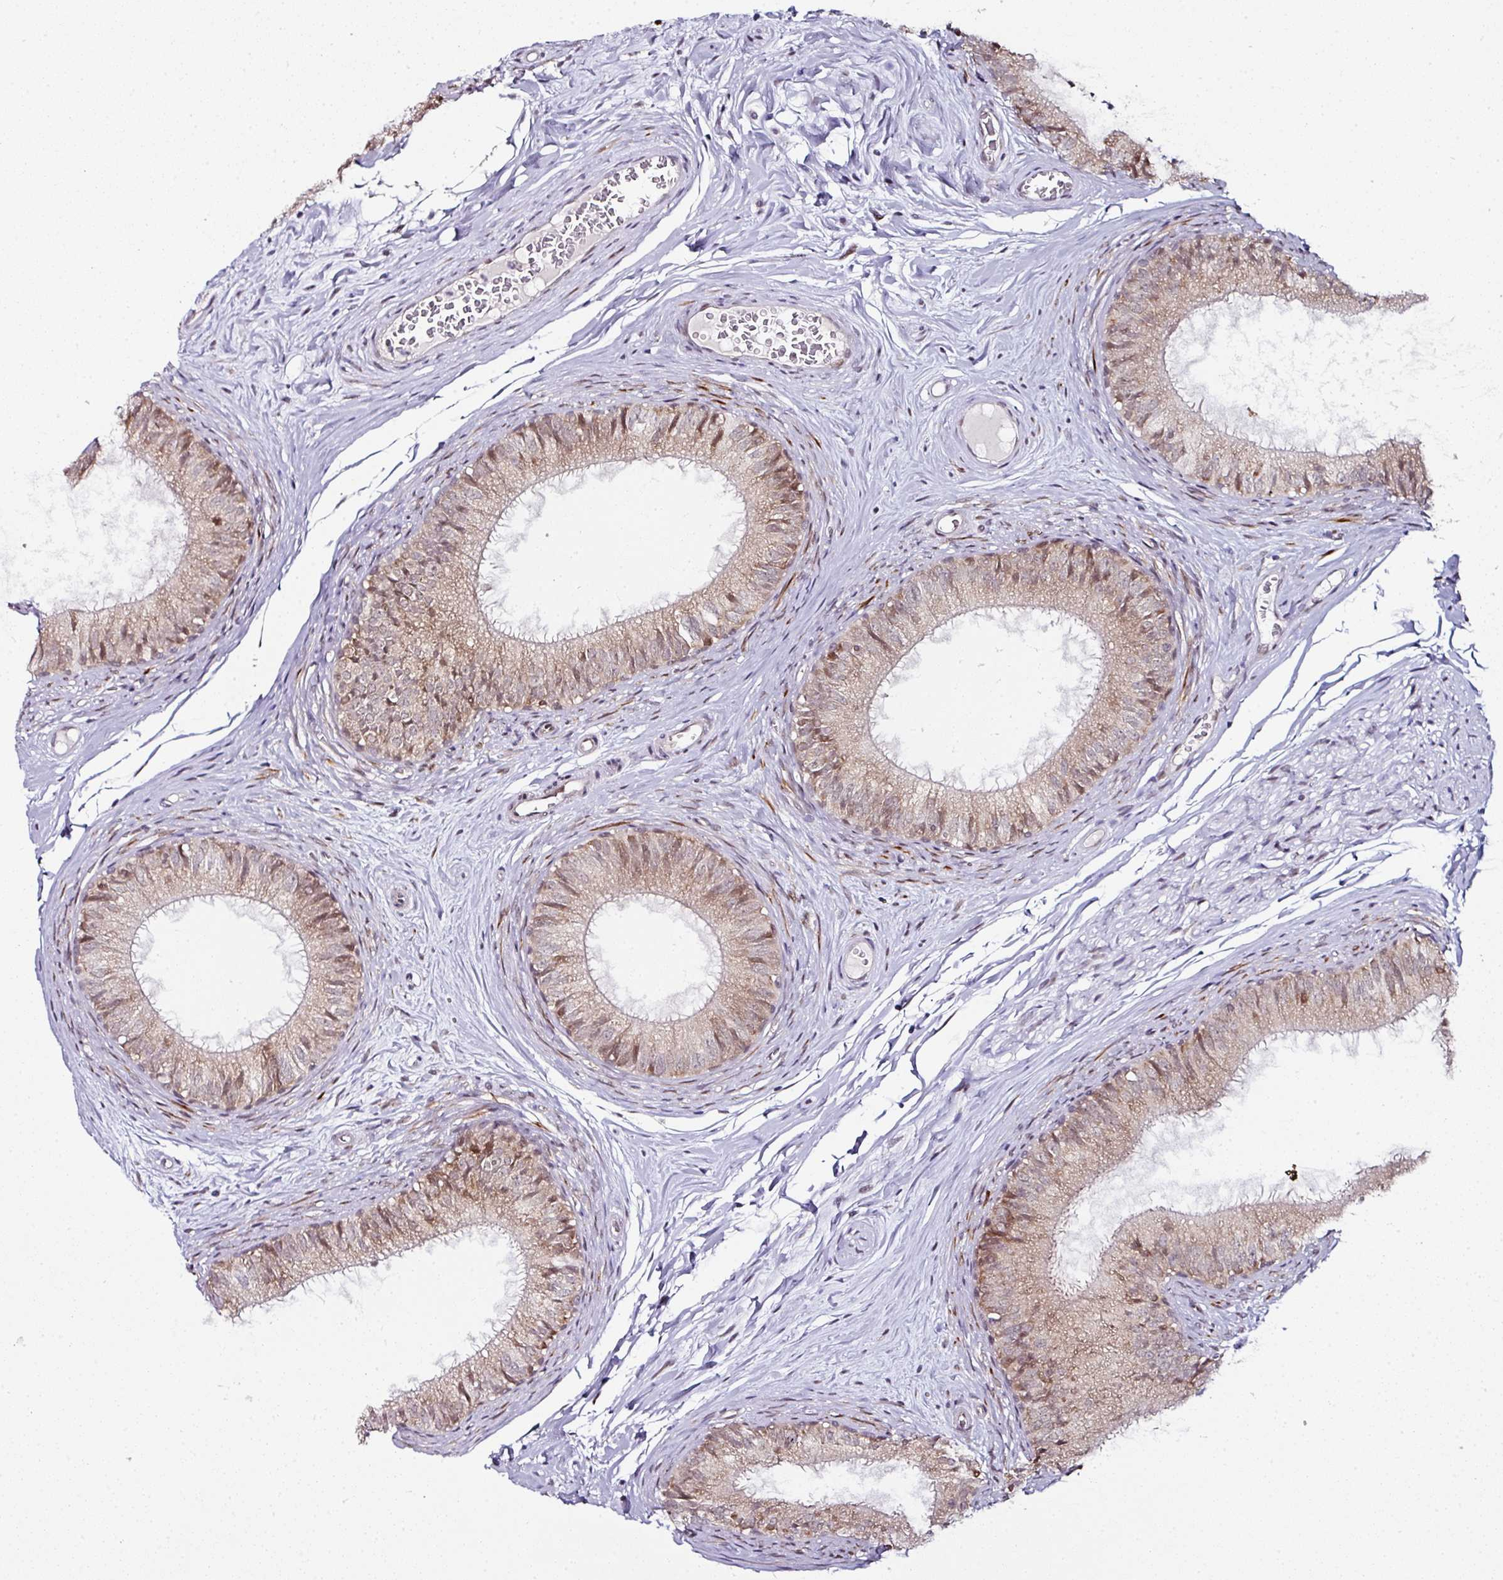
{"staining": {"intensity": "moderate", "quantity": ">75%", "location": "cytoplasmic/membranous,nuclear"}, "tissue": "epididymis", "cell_type": "Glandular cells", "image_type": "normal", "snomed": [{"axis": "morphology", "description": "Normal tissue, NOS"}, {"axis": "topography", "description": "Epididymis"}], "caption": "Immunohistochemical staining of unremarkable epididymis exhibits medium levels of moderate cytoplasmic/membranous,nuclear staining in approximately >75% of glandular cells.", "gene": "APOLD1", "patient": {"sex": "male", "age": 25}}